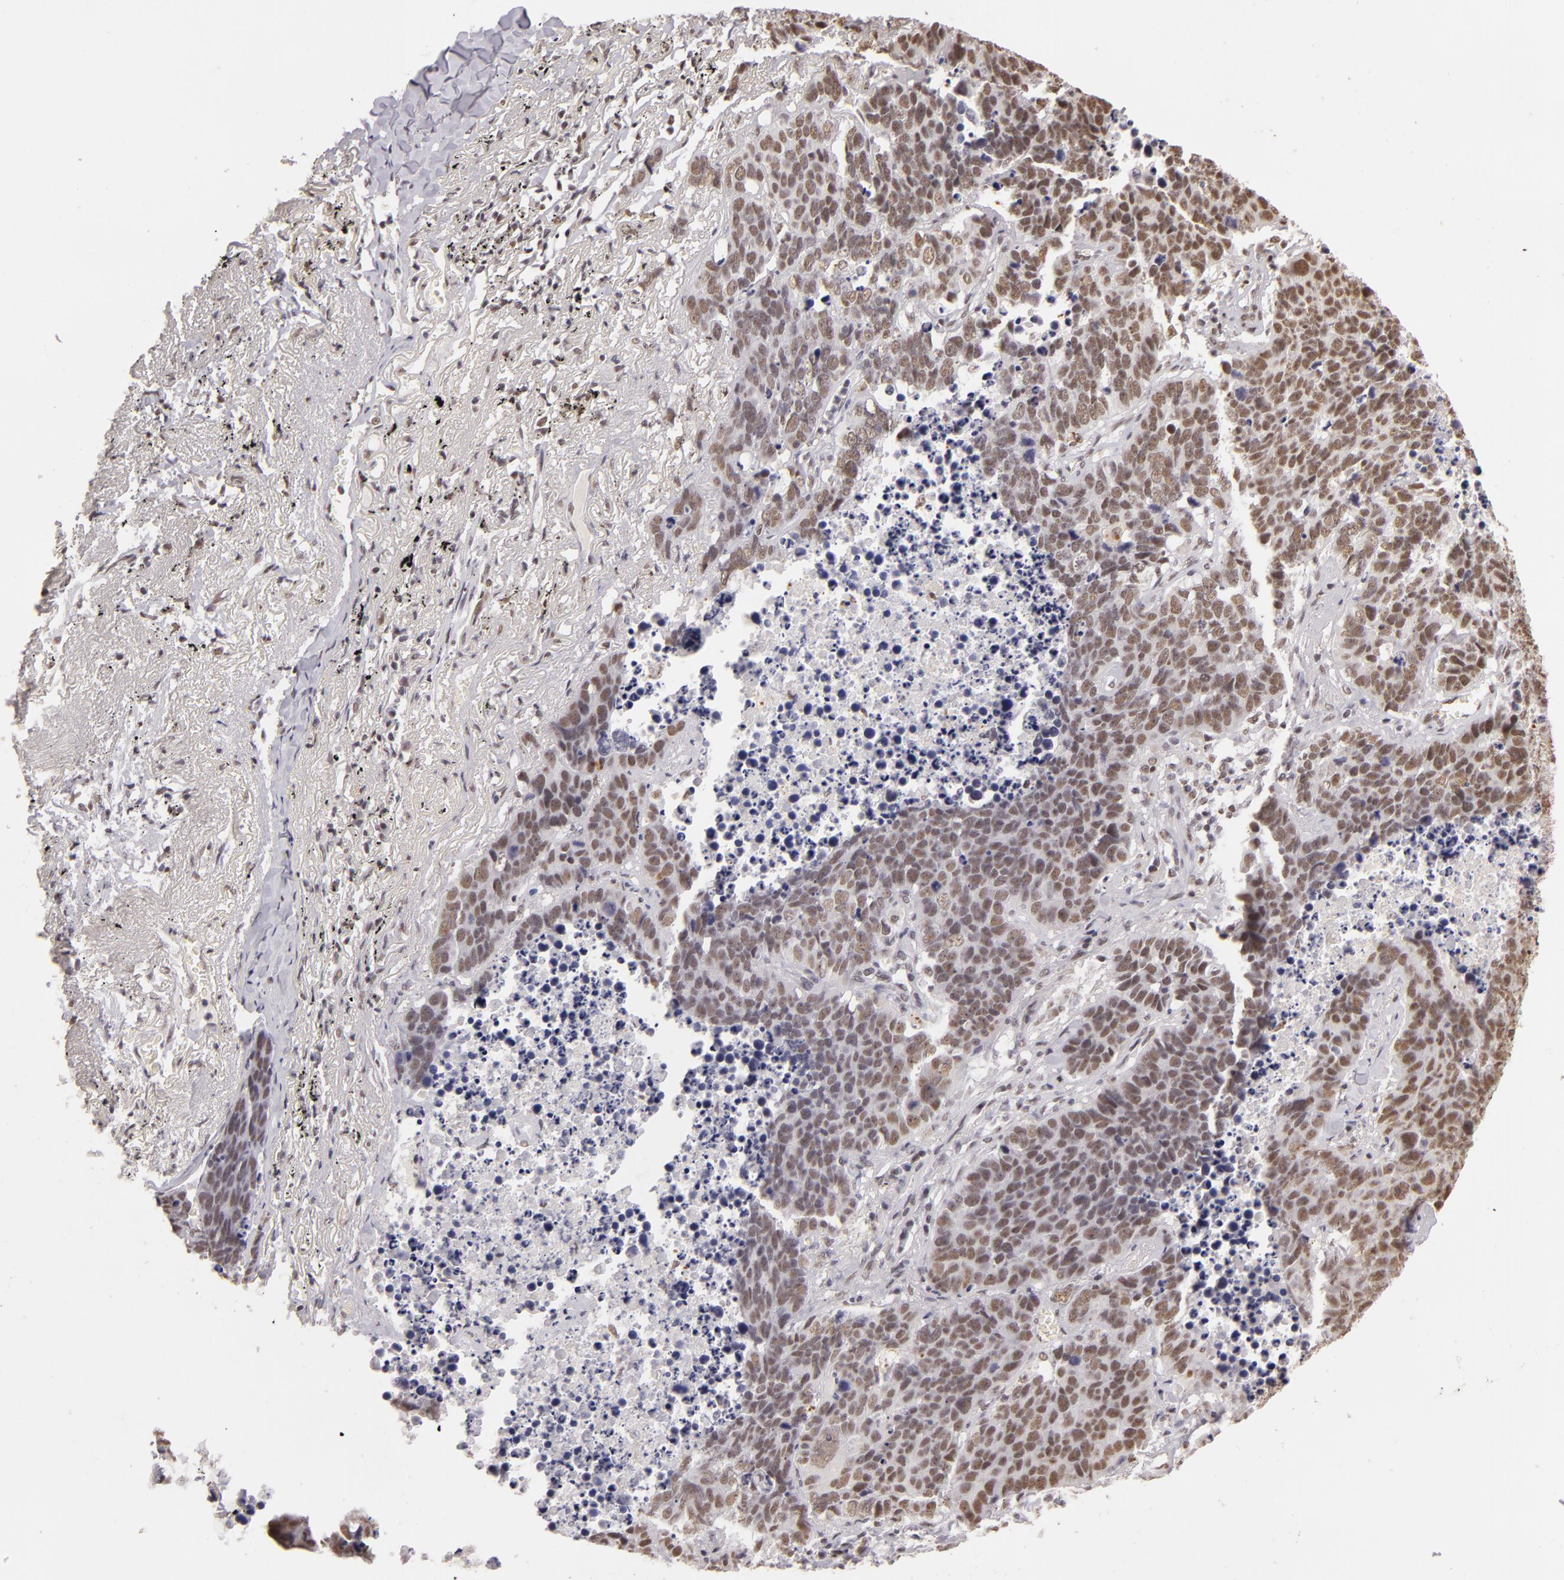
{"staining": {"intensity": "moderate", "quantity": ">75%", "location": "nuclear"}, "tissue": "lung cancer", "cell_type": "Tumor cells", "image_type": "cancer", "snomed": [{"axis": "morphology", "description": "Carcinoid, malignant, NOS"}, {"axis": "topography", "description": "Lung"}], "caption": "Lung cancer (malignant carcinoid) was stained to show a protein in brown. There is medium levels of moderate nuclear expression in approximately >75% of tumor cells.", "gene": "INTS6", "patient": {"sex": "male", "age": 60}}